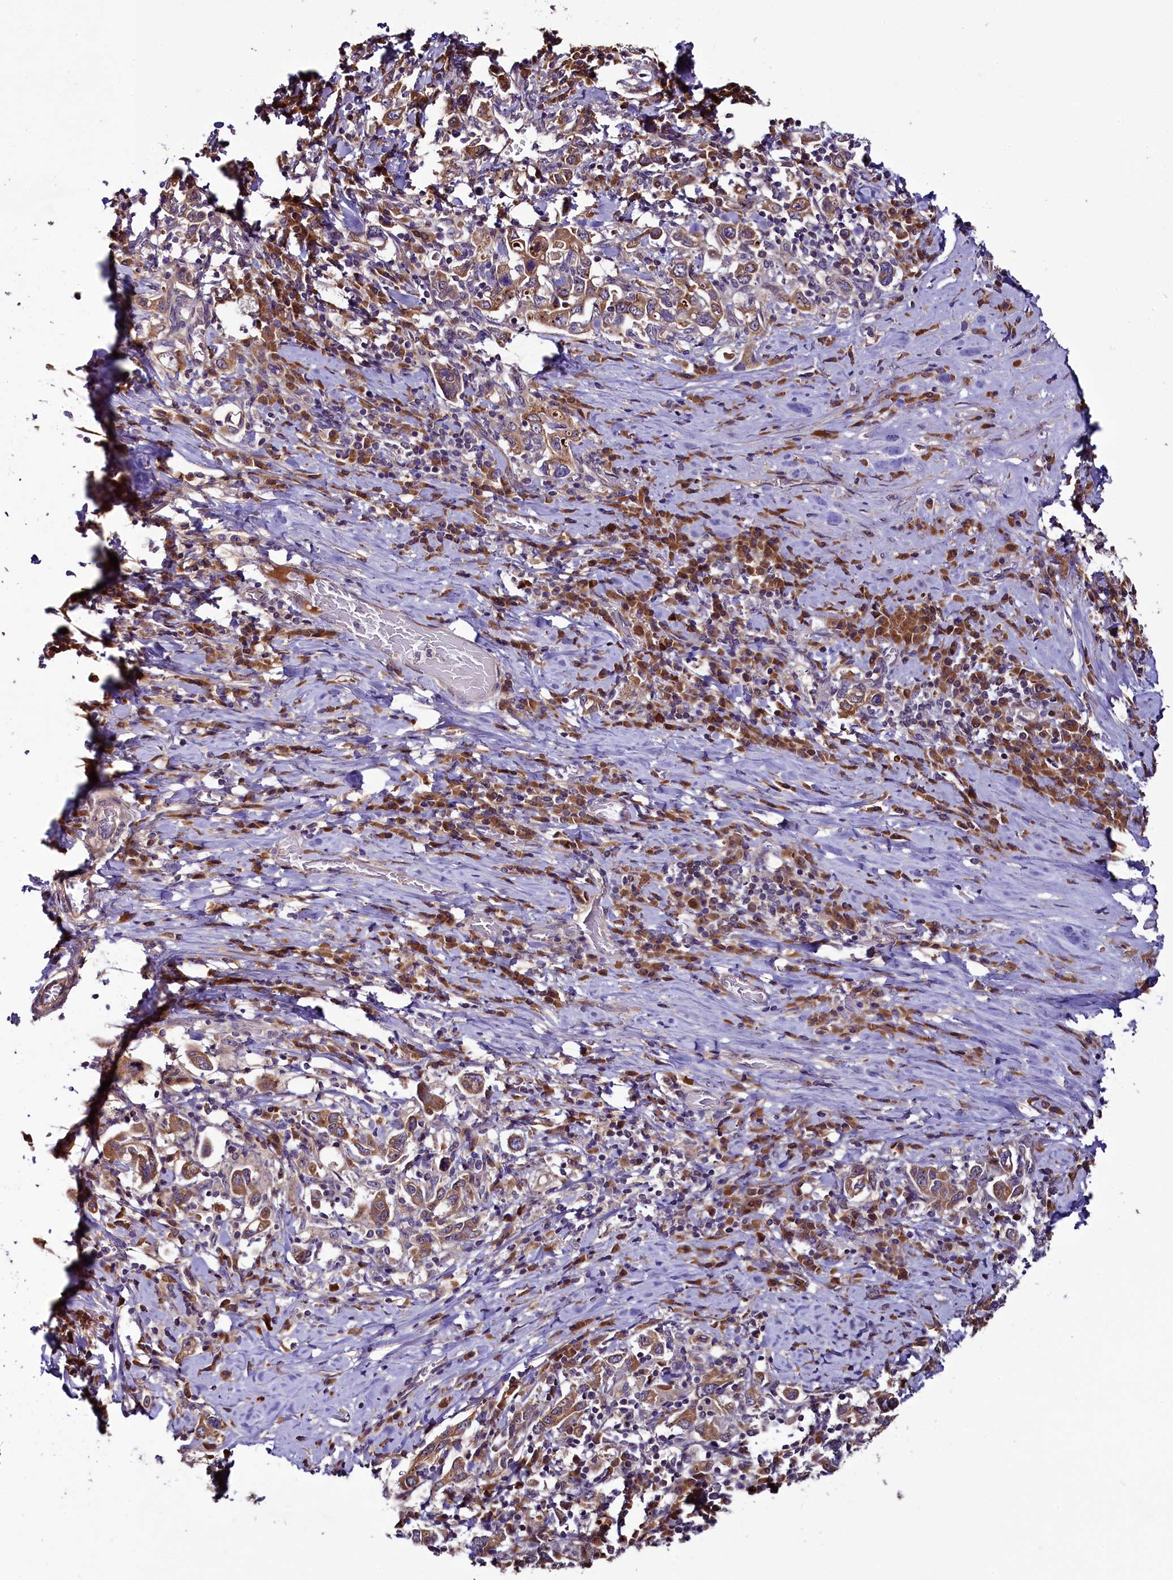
{"staining": {"intensity": "moderate", "quantity": ">75%", "location": "cytoplasmic/membranous"}, "tissue": "stomach cancer", "cell_type": "Tumor cells", "image_type": "cancer", "snomed": [{"axis": "morphology", "description": "Adenocarcinoma, NOS"}, {"axis": "topography", "description": "Stomach, upper"}, {"axis": "topography", "description": "Stomach"}], "caption": "Protein positivity by immunohistochemistry (IHC) exhibits moderate cytoplasmic/membranous positivity in approximately >75% of tumor cells in adenocarcinoma (stomach).", "gene": "RPUSD2", "patient": {"sex": "male", "age": 62}}